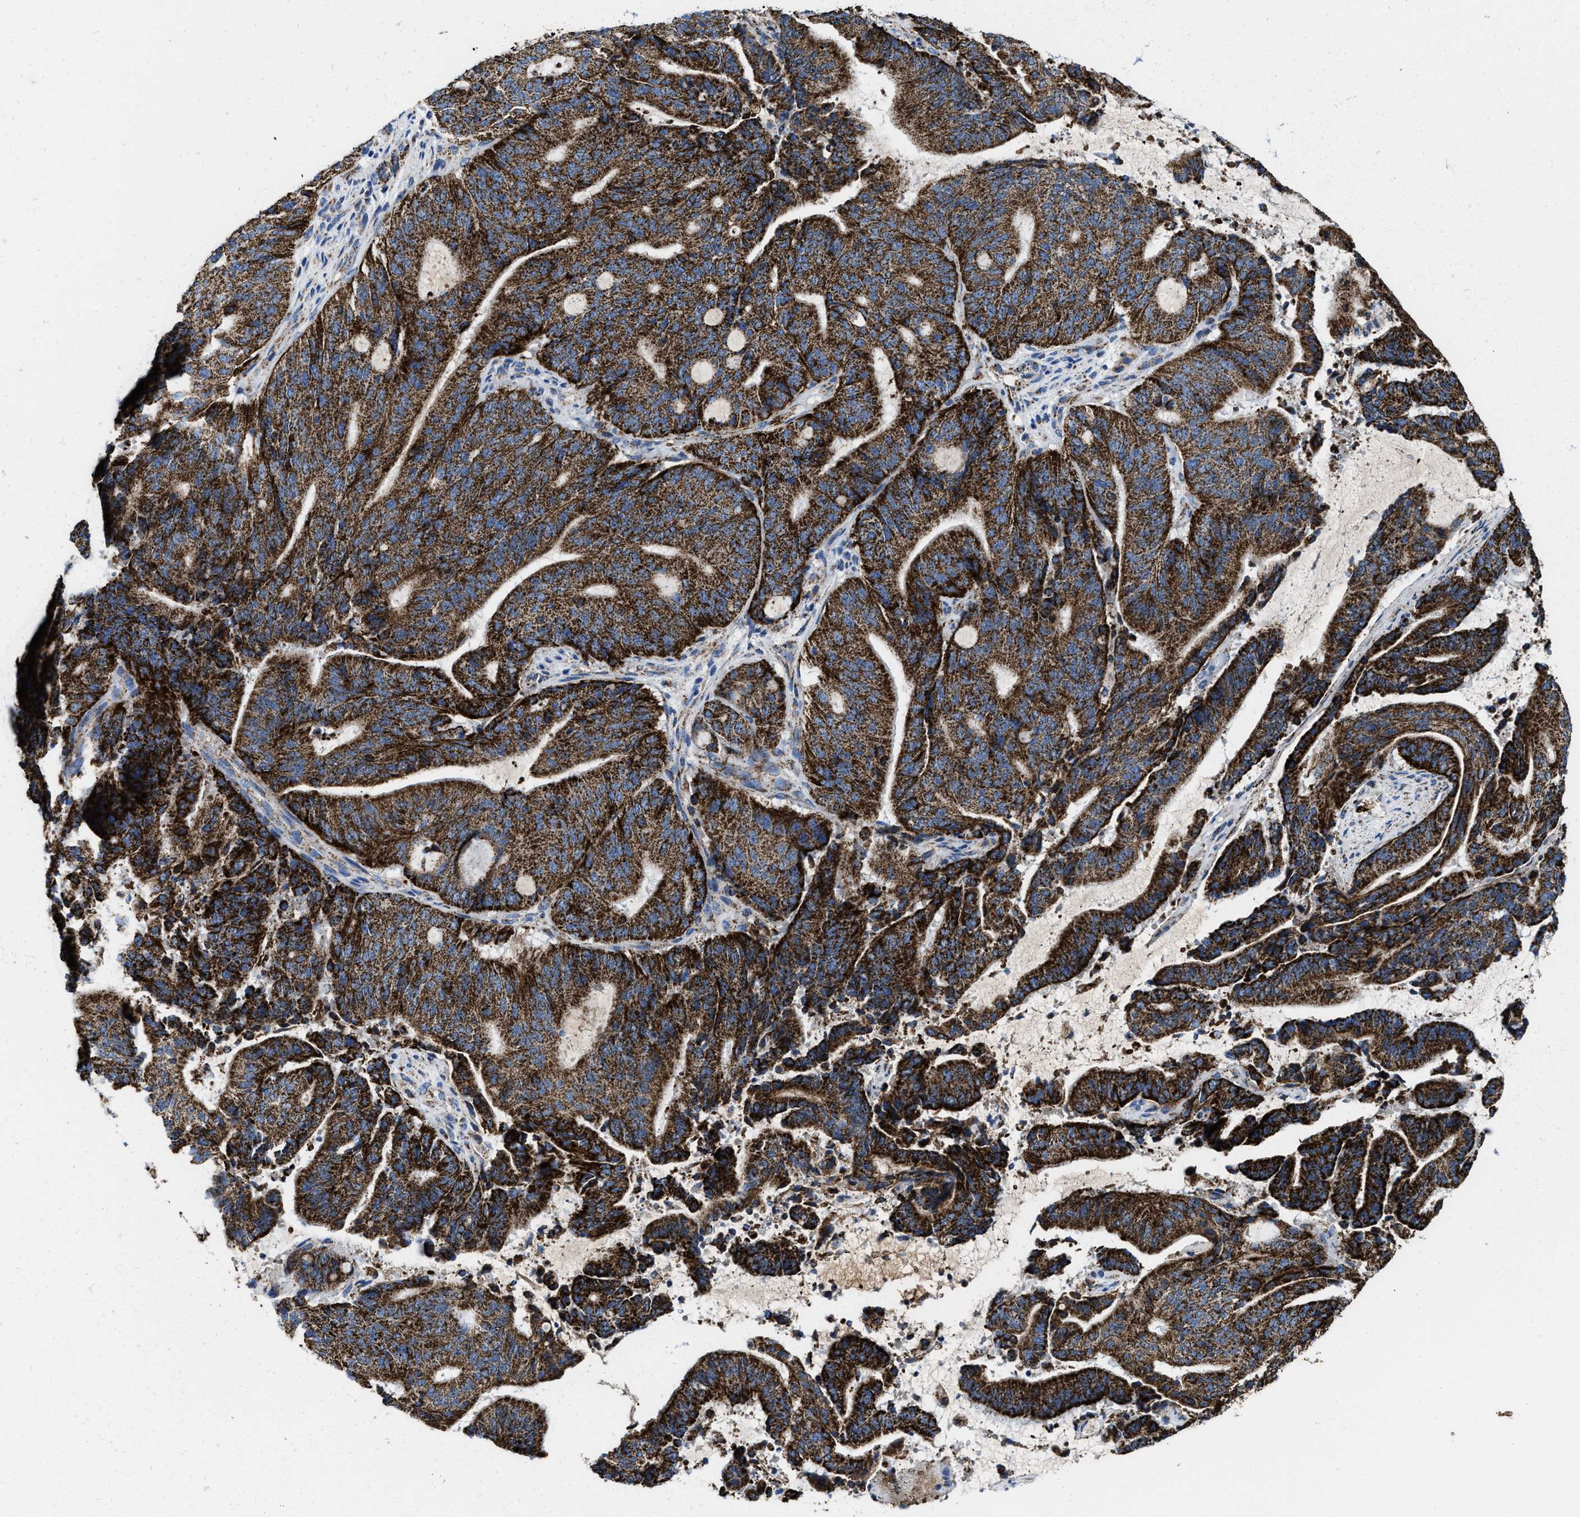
{"staining": {"intensity": "strong", "quantity": ">75%", "location": "cytoplasmic/membranous"}, "tissue": "liver cancer", "cell_type": "Tumor cells", "image_type": "cancer", "snomed": [{"axis": "morphology", "description": "Normal tissue, NOS"}, {"axis": "morphology", "description": "Cholangiocarcinoma"}, {"axis": "topography", "description": "Liver"}, {"axis": "topography", "description": "Peripheral nerve tissue"}], "caption": "Human liver cancer (cholangiocarcinoma) stained with a brown dye reveals strong cytoplasmic/membranous positive staining in about >75% of tumor cells.", "gene": "ALDH1B1", "patient": {"sex": "female", "age": 73}}